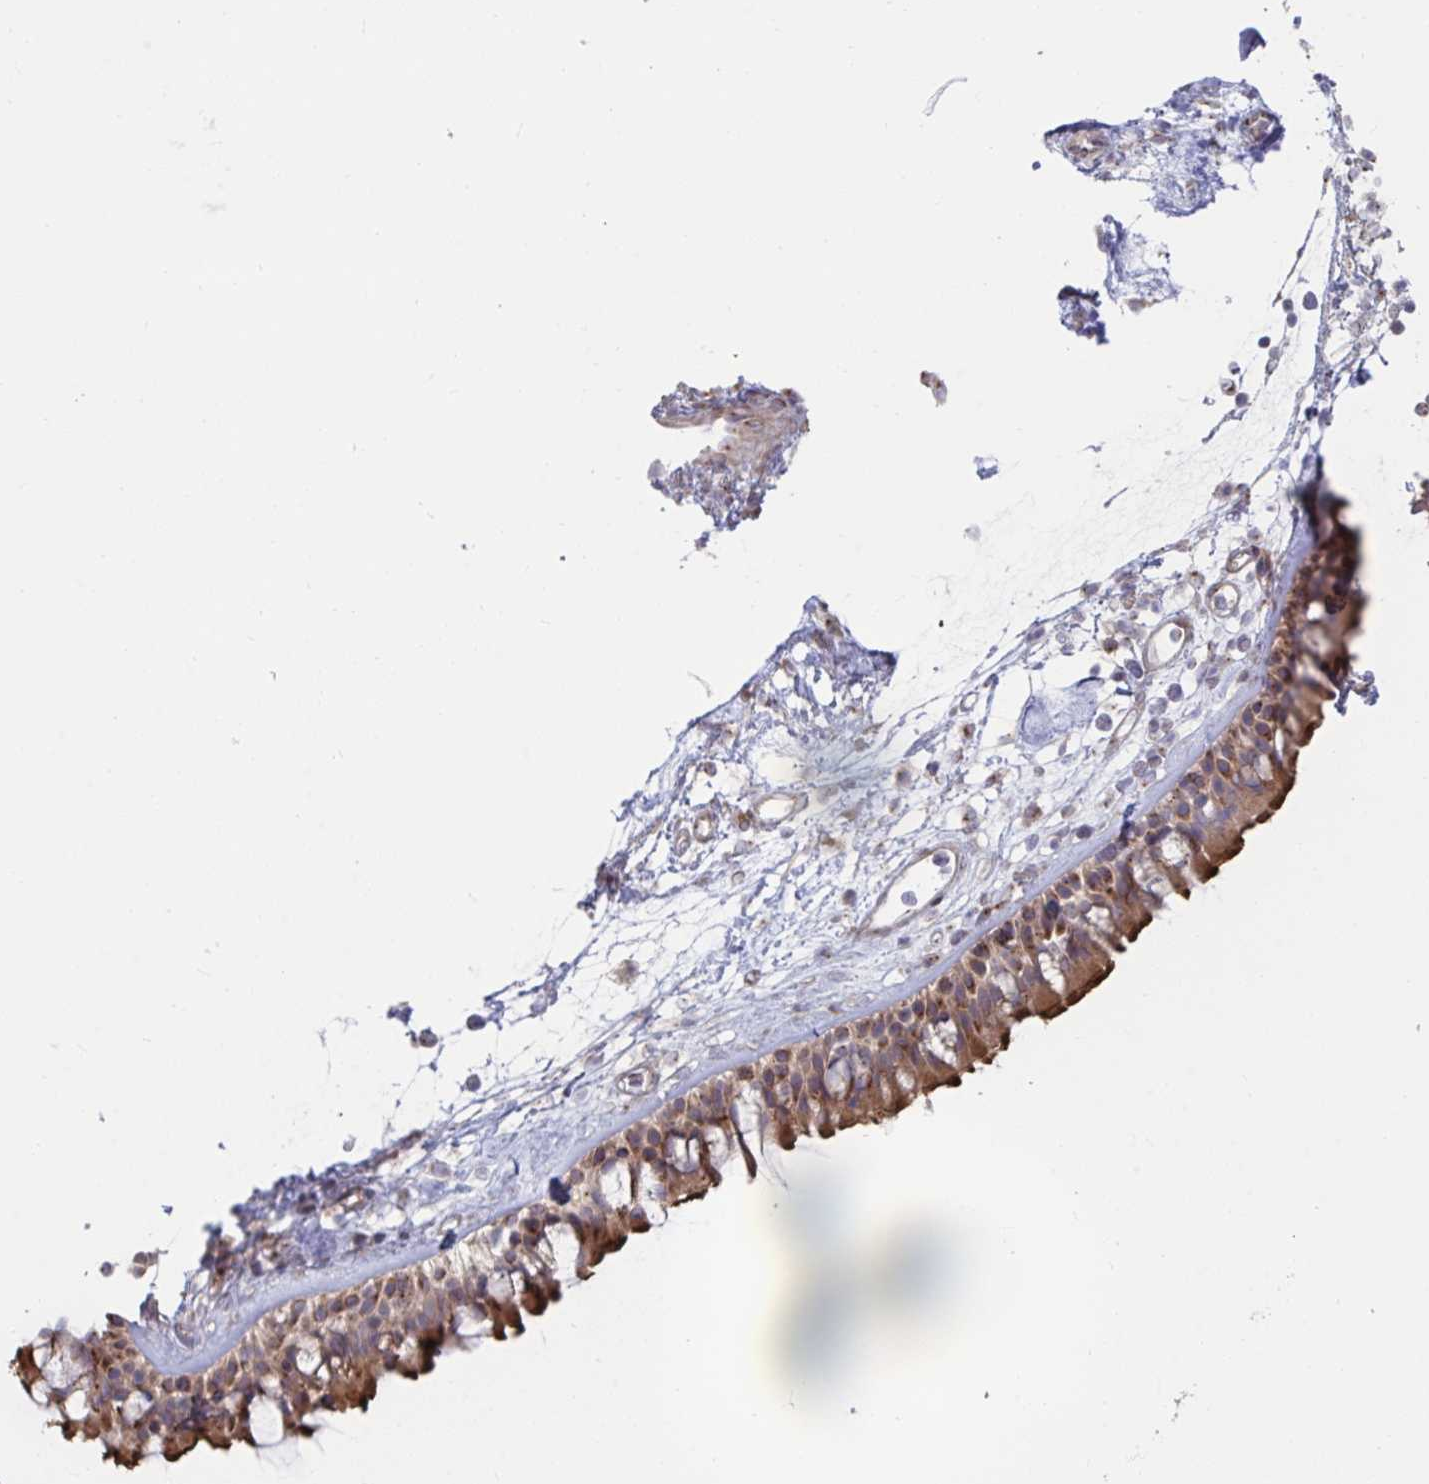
{"staining": {"intensity": "strong", "quantity": ">75%", "location": "cytoplasmic/membranous"}, "tissue": "nasopharynx", "cell_type": "Respiratory epithelial cells", "image_type": "normal", "snomed": [{"axis": "morphology", "description": "Normal tissue, NOS"}, {"axis": "topography", "description": "Nasopharynx"}], "caption": "Immunohistochemical staining of benign human nasopharynx displays high levels of strong cytoplasmic/membranous expression in approximately >75% of respiratory epithelial cells.", "gene": "FJX1", "patient": {"sex": "female", "age": 70}}